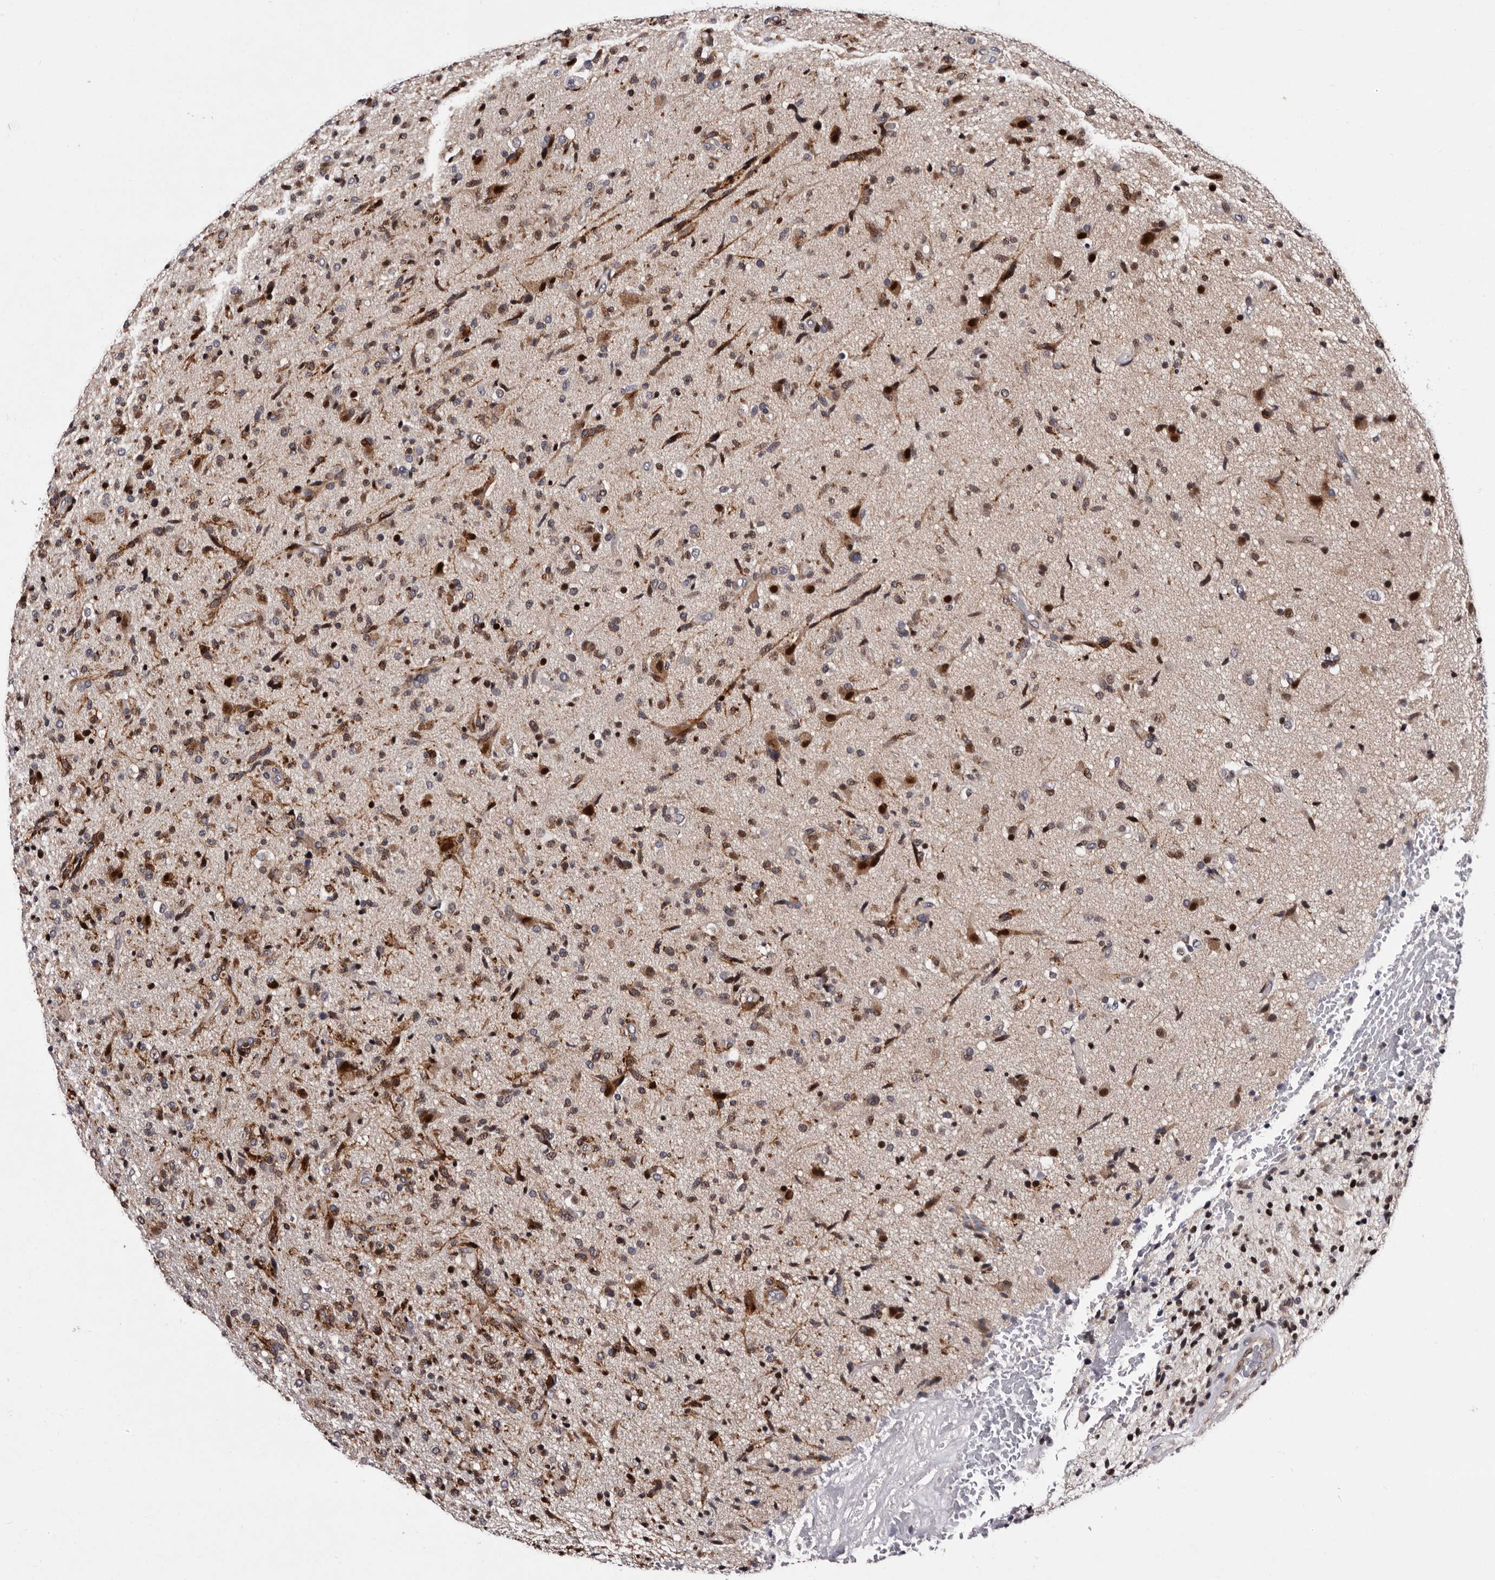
{"staining": {"intensity": "moderate", "quantity": "25%-75%", "location": "cytoplasmic/membranous,nuclear"}, "tissue": "glioma", "cell_type": "Tumor cells", "image_type": "cancer", "snomed": [{"axis": "morphology", "description": "Glioma, malignant, High grade"}, {"axis": "topography", "description": "Brain"}], "caption": "Protein staining by immunohistochemistry (IHC) demonstrates moderate cytoplasmic/membranous and nuclear expression in about 25%-75% of tumor cells in glioma.", "gene": "TNKS", "patient": {"sex": "male", "age": 72}}